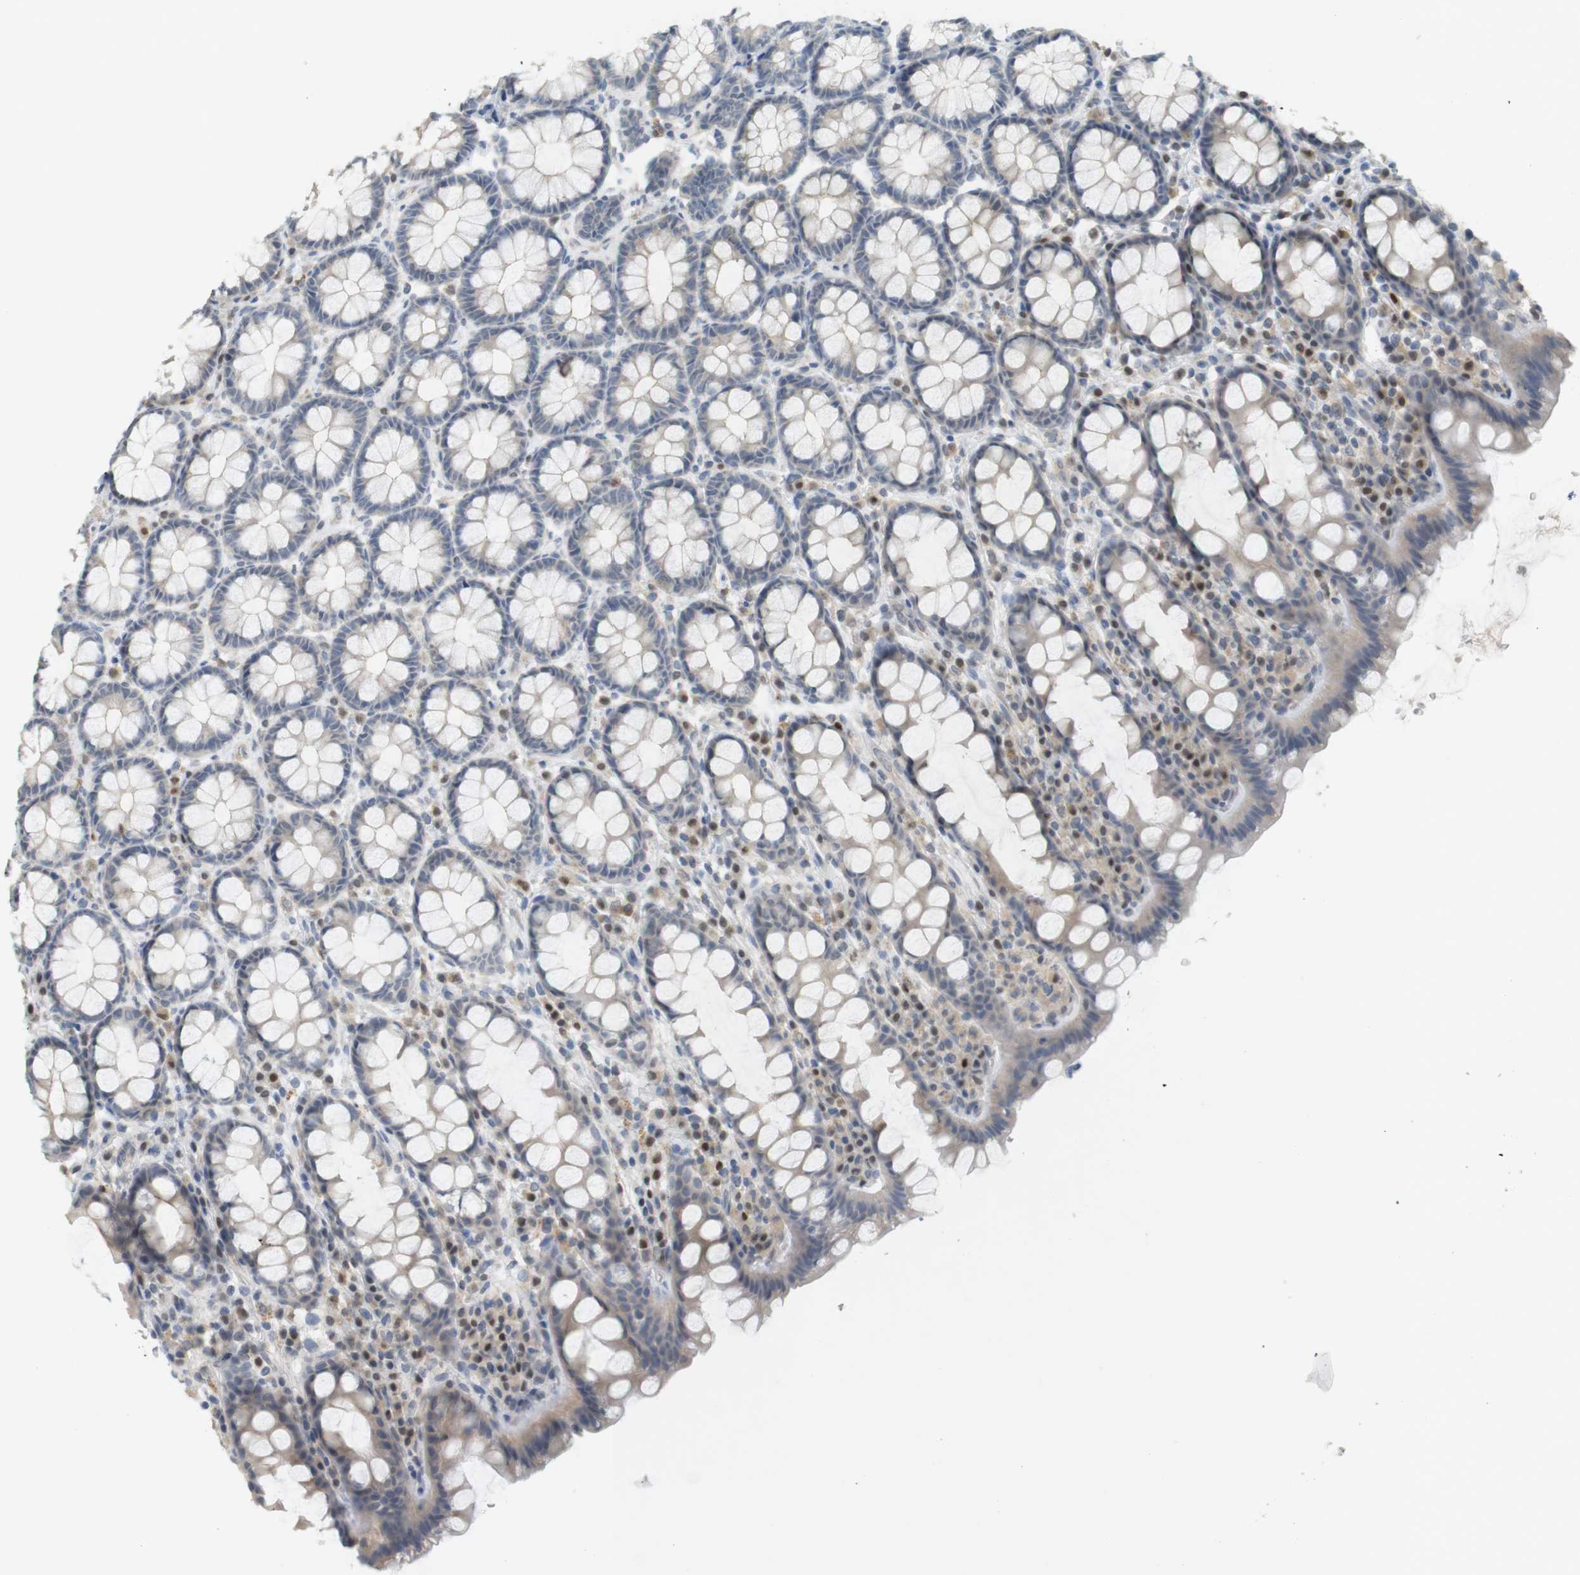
{"staining": {"intensity": "weak", "quantity": "<25%", "location": "cytoplasmic/membranous"}, "tissue": "rectum", "cell_type": "Glandular cells", "image_type": "normal", "snomed": [{"axis": "morphology", "description": "Normal tissue, NOS"}, {"axis": "topography", "description": "Rectum"}], "caption": "The histopathology image reveals no staining of glandular cells in benign rectum.", "gene": "CREB3L2", "patient": {"sex": "male", "age": 92}}